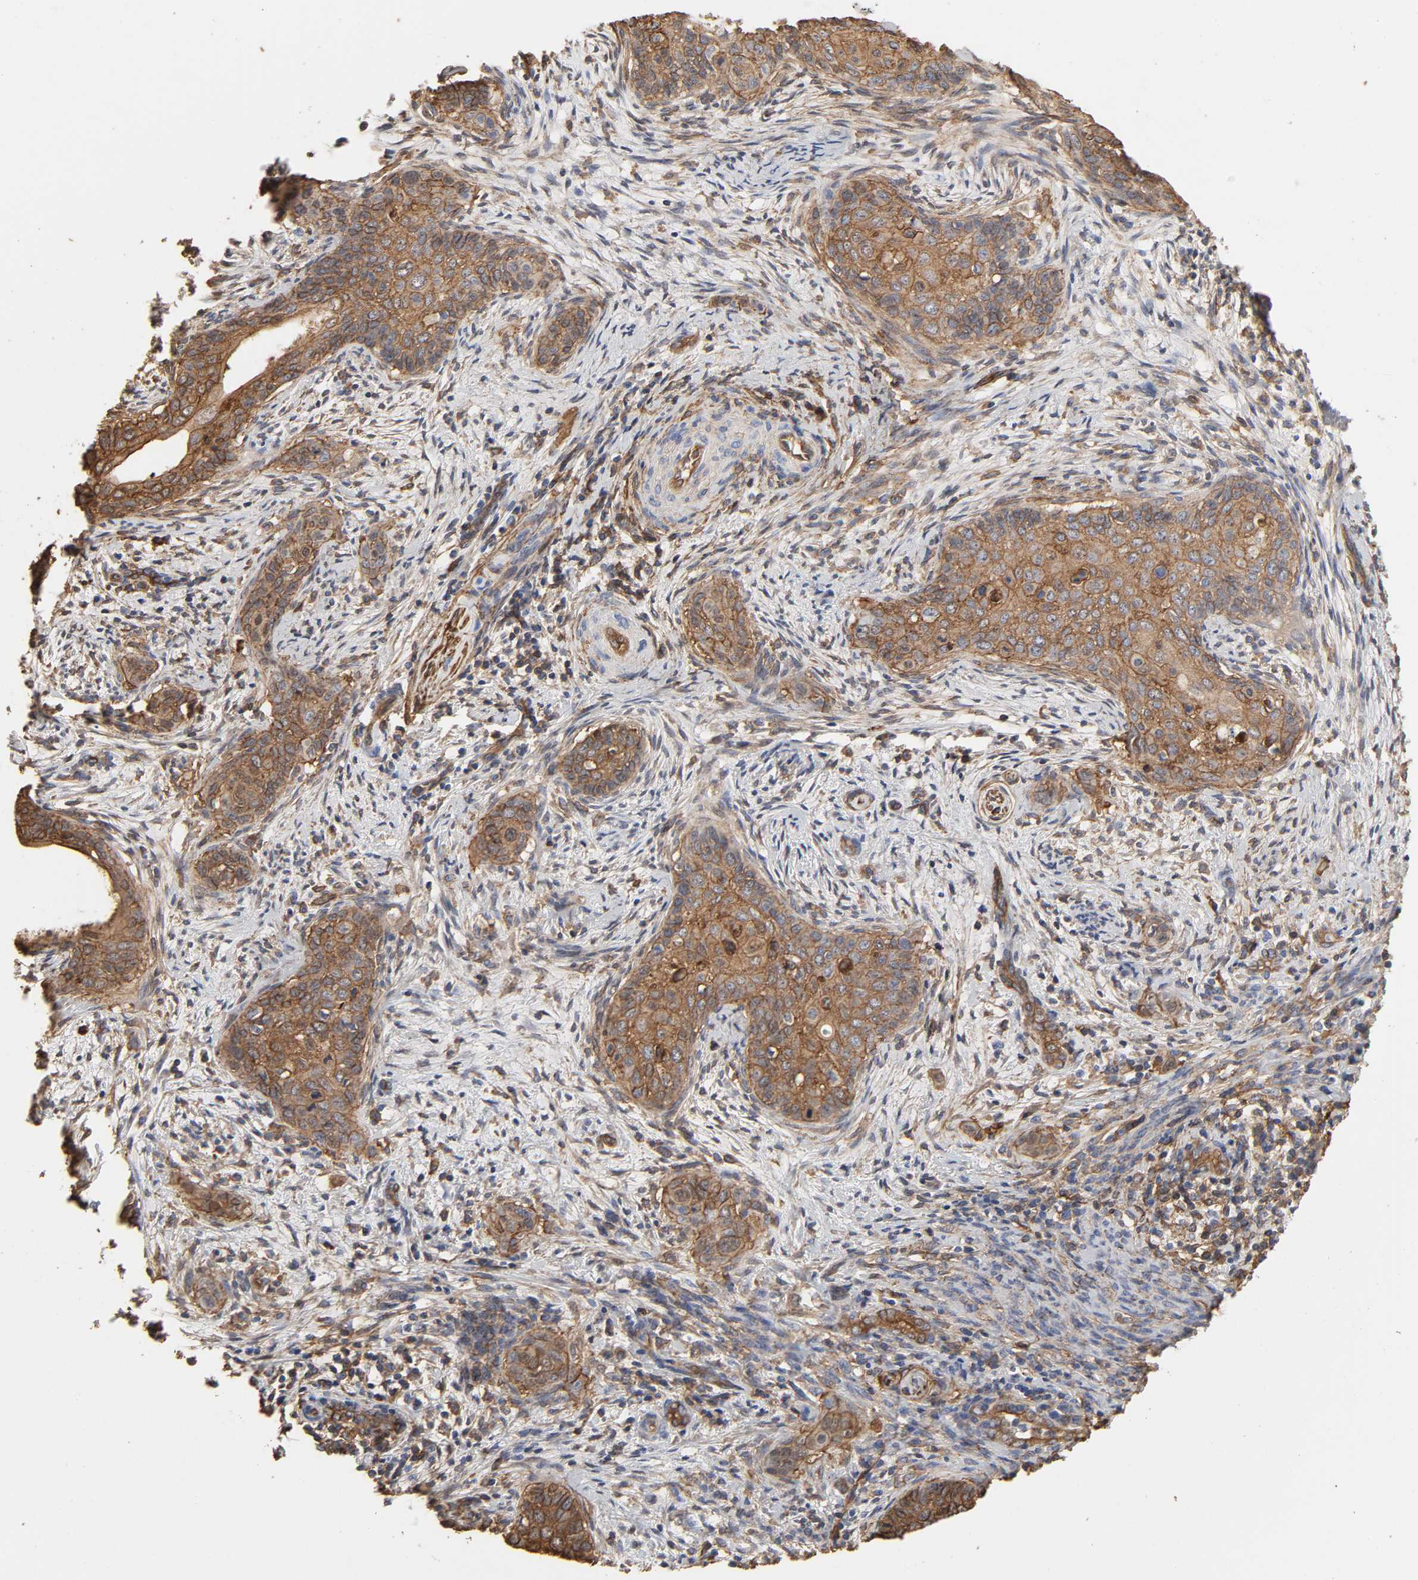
{"staining": {"intensity": "moderate", "quantity": ">75%", "location": "cytoplasmic/membranous"}, "tissue": "cervical cancer", "cell_type": "Tumor cells", "image_type": "cancer", "snomed": [{"axis": "morphology", "description": "Squamous cell carcinoma, NOS"}, {"axis": "topography", "description": "Cervix"}], "caption": "Immunohistochemistry (IHC) histopathology image of neoplastic tissue: squamous cell carcinoma (cervical) stained using immunohistochemistry (IHC) displays medium levels of moderate protein expression localized specifically in the cytoplasmic/membranous of tumor cells, appearing as a cytoplasmic/membranous brown color.", "gene": "ANXA2", "patient": {"sex": "female", "age": 33}}